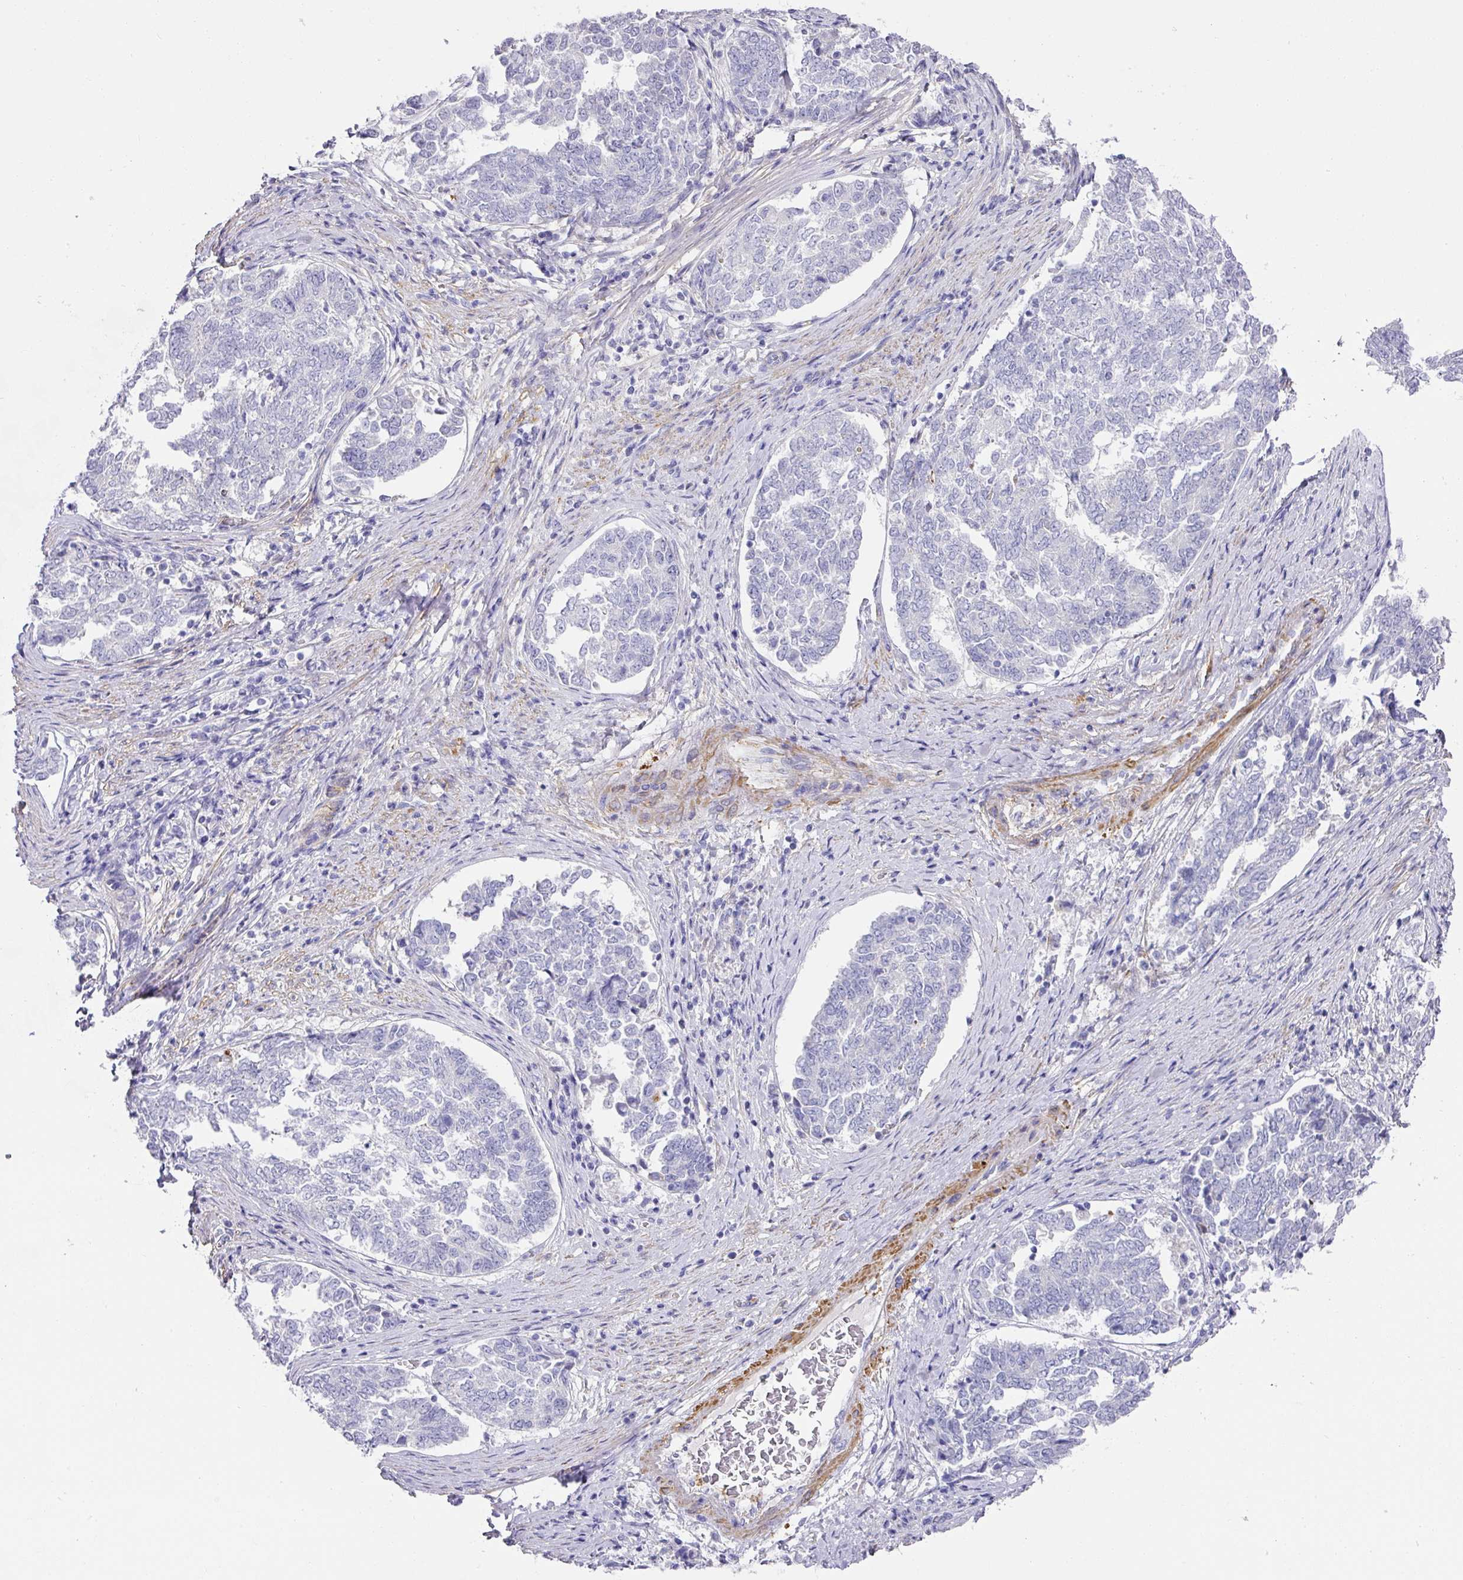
{"staining": {"intensity": "negative", "quantity": "none", "location": "none"}, "tissue": "endometrial cancer", "cell_type": "Tumor cells", "image_type": "cancer", "snomed": [{"axis": "morphology", "description": "Adenocarcinoma, NOS"}, {"axis": "topography", "description": "Endometrium"}], "caption": "Tumor cells show no significant protein positivity in endometrial cancer (adenocarcinoma).", "gene": "TARM1", "patient": {"sex": "female", "age": 80}}